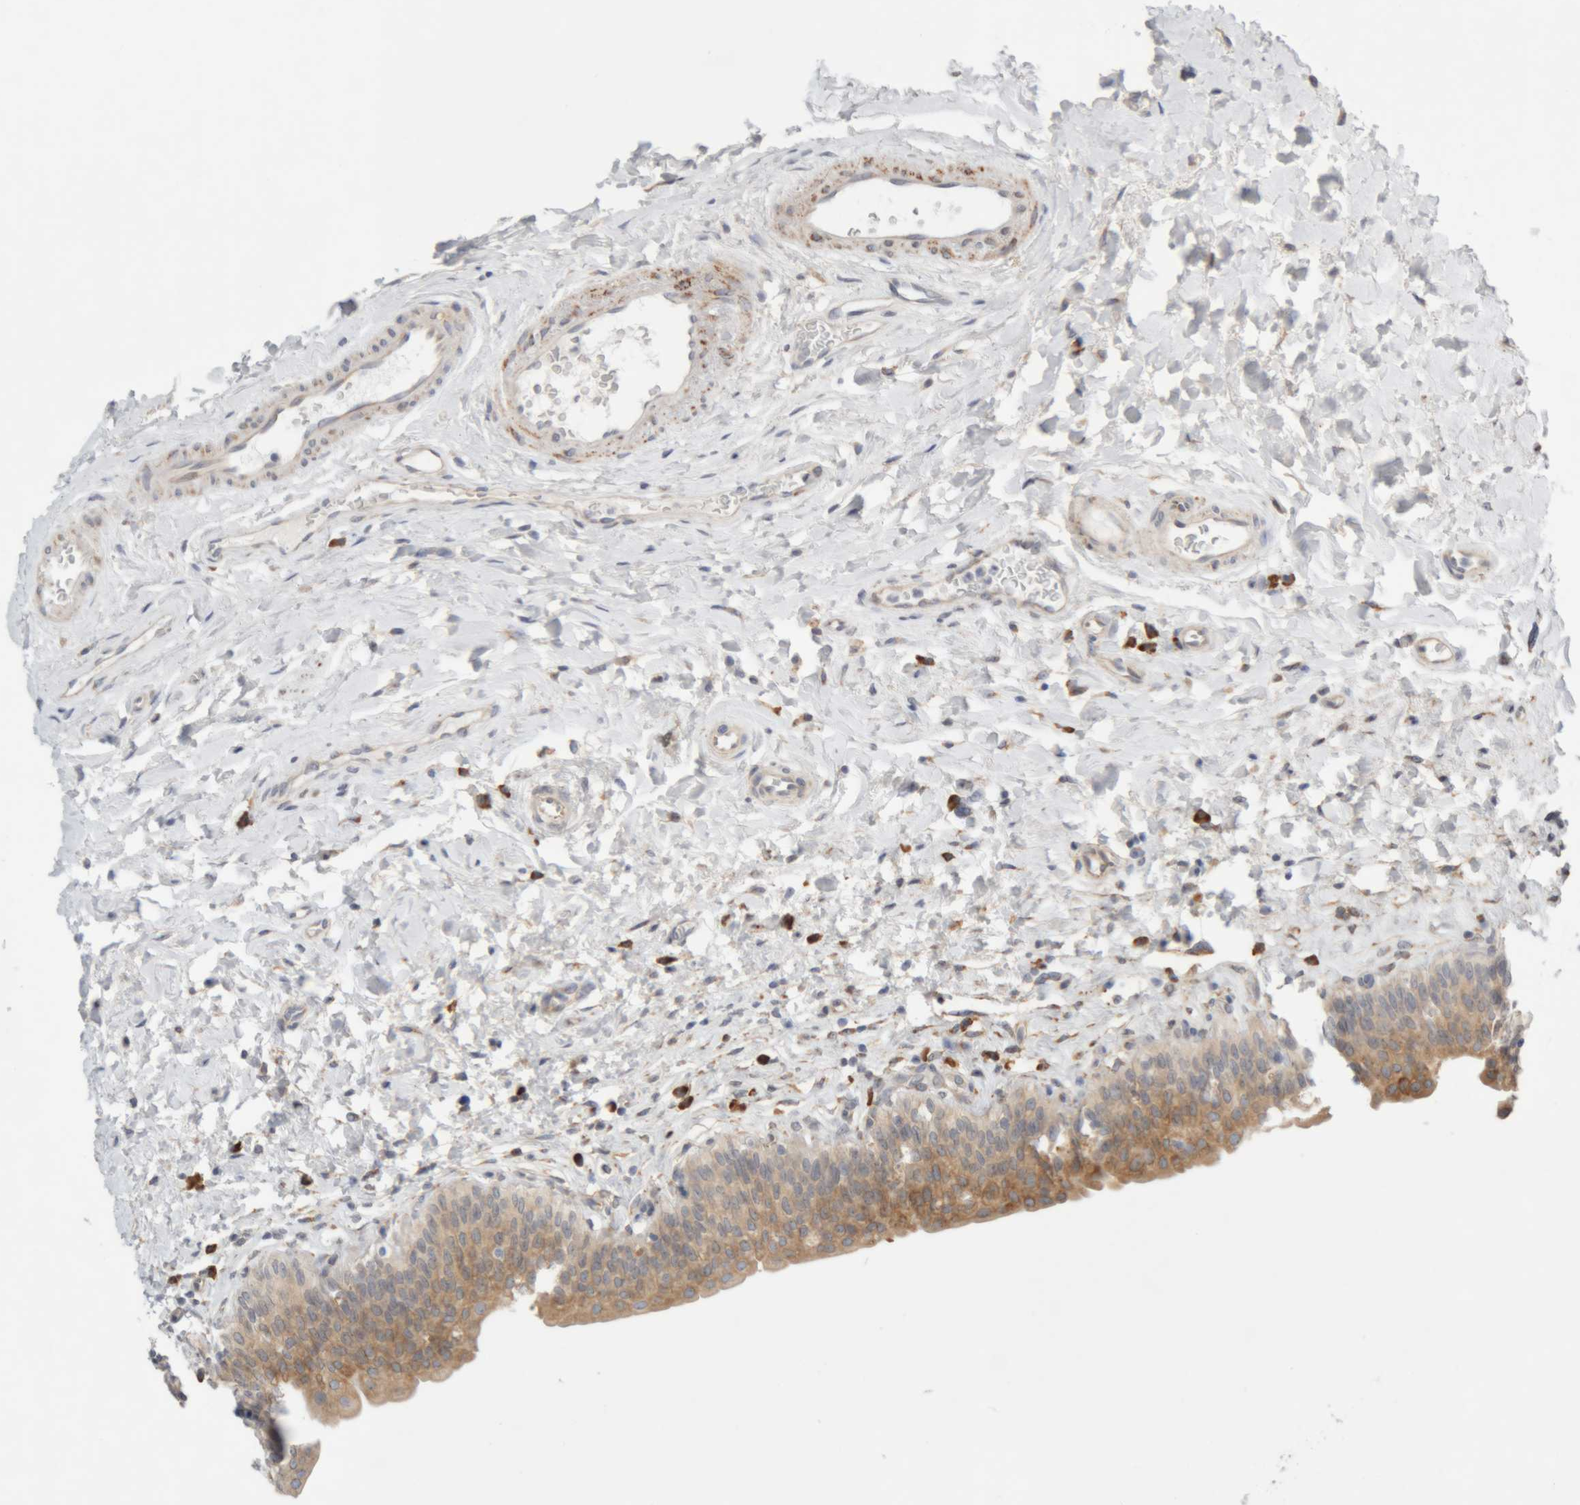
{"staining": {"intensity": "moderate", "quantity": ">75%", "location": "cytoplasmic/membranous"}, "tissue": "urinary bladder", "cell_type": "Urothelial cells", "image_type": "normal", "snomed": [{"axis": "morphology", "description": "Normal tissue, NOS"}, {"axis": "topography", "description": "Urinary bladder"}], "caption": "Moderate cytoplasmic/membranous staining is identified in approximately >75% of urothelial cells in unremarkable urinary bladder.", "gene": "RPN2", "patient": {"sex": "male", "age": 83}}